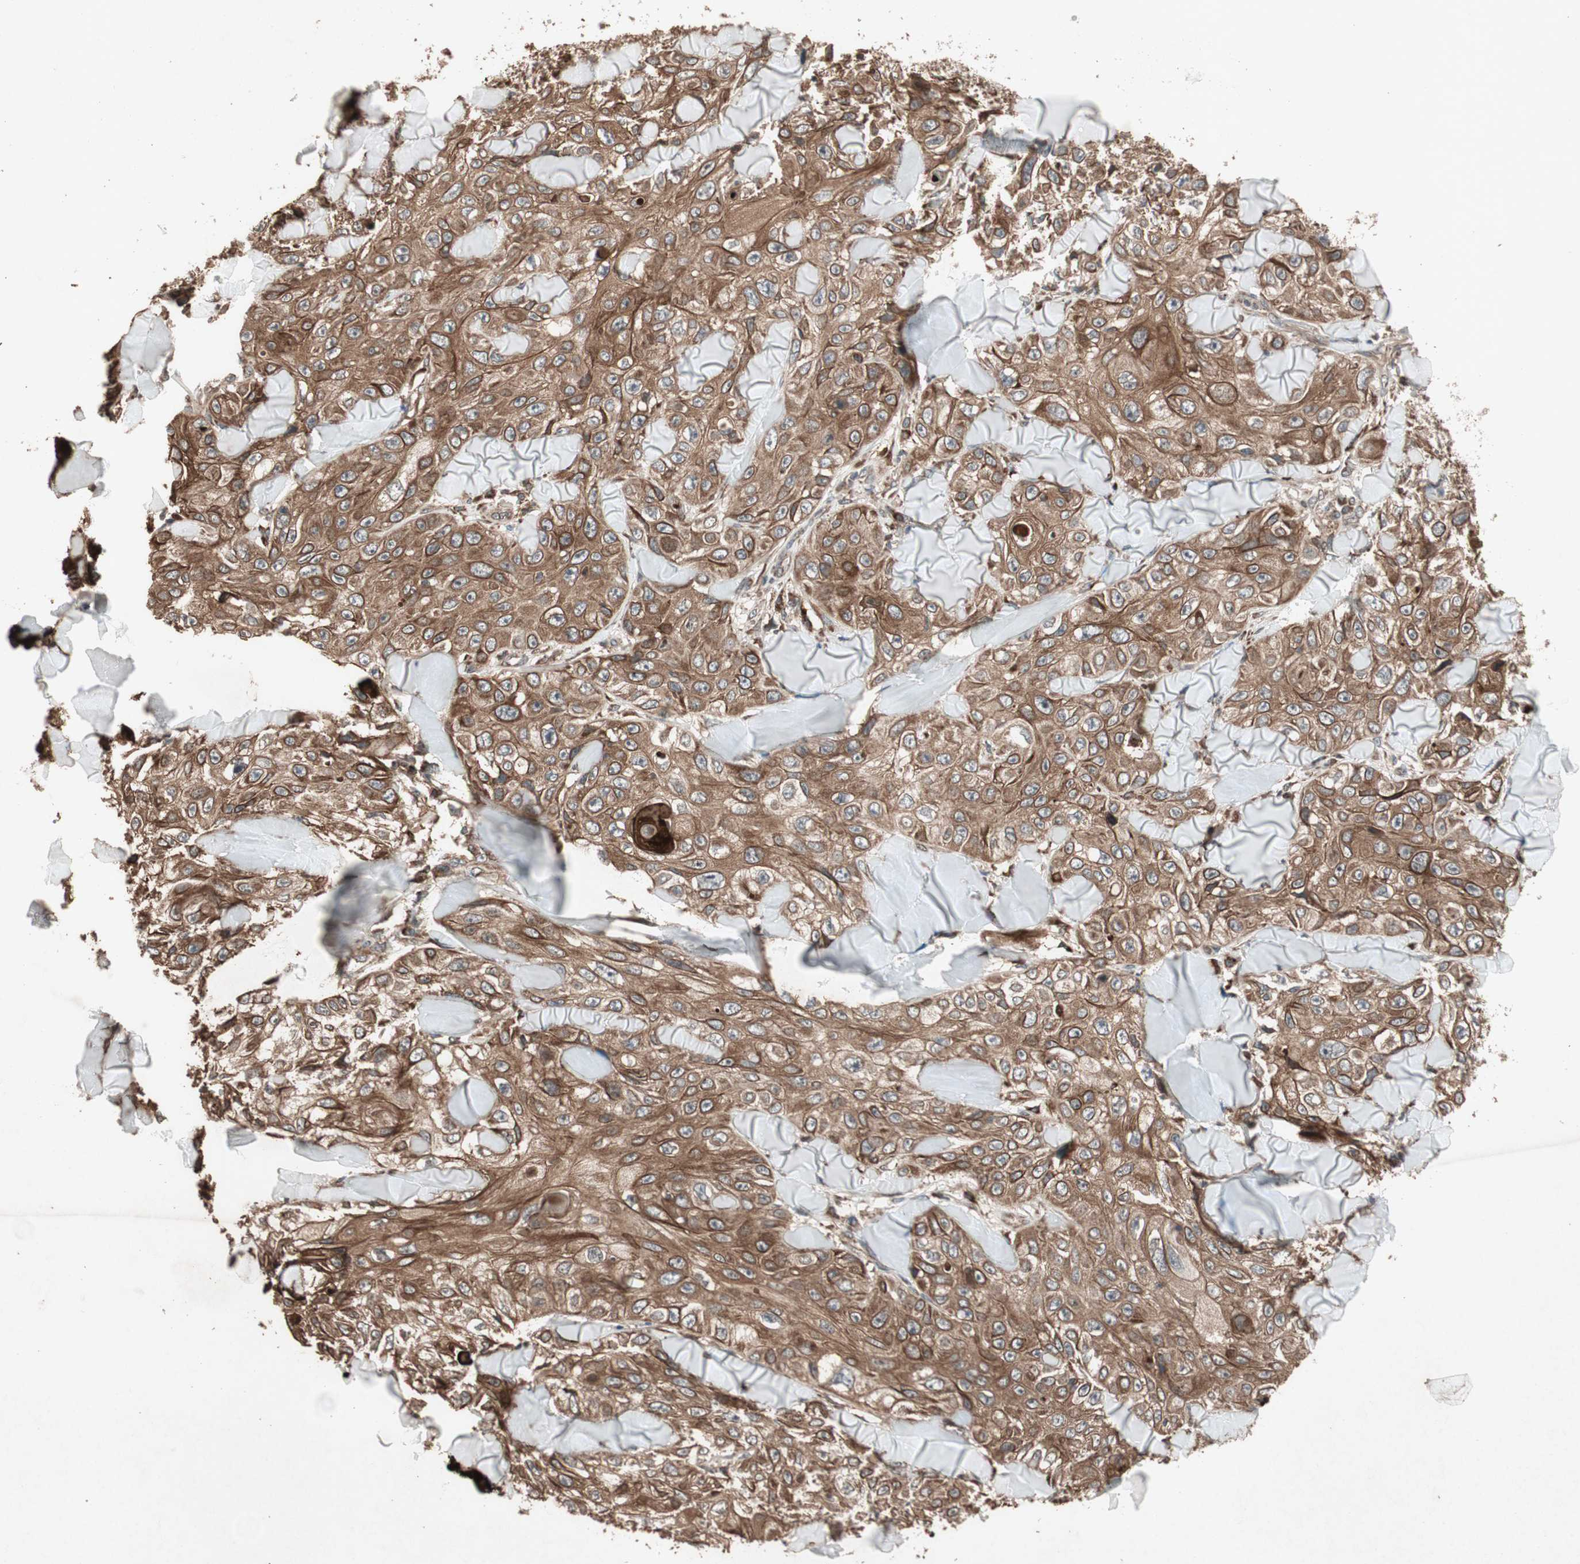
{"staining": {"intensity": "moderate", "quantity": ">75%", "location": "cytoplasmic/membranous"}, "tissue": "skin cancer", "cell_type": "Tumor cells", "image_type": "cancer", "snomed": [{"axis": "morphology", "description": "Squamous cell carcinoma, NOS"}, {"axis": "topography", "description": "Skin"}], "caption": "IHC micrograph of neoplastic tissue: skin squamous cell carcinoma stained using immunohistochemistry (IHC) exhibits medium levels of moderate protein expression localized specifically in the cytoplasmic/membranous of tumor cells, appearing as a cytoplasmic/membranous brown color.", "gene": "RAB1A", "patient": {"sex": "male", "age": 86}}